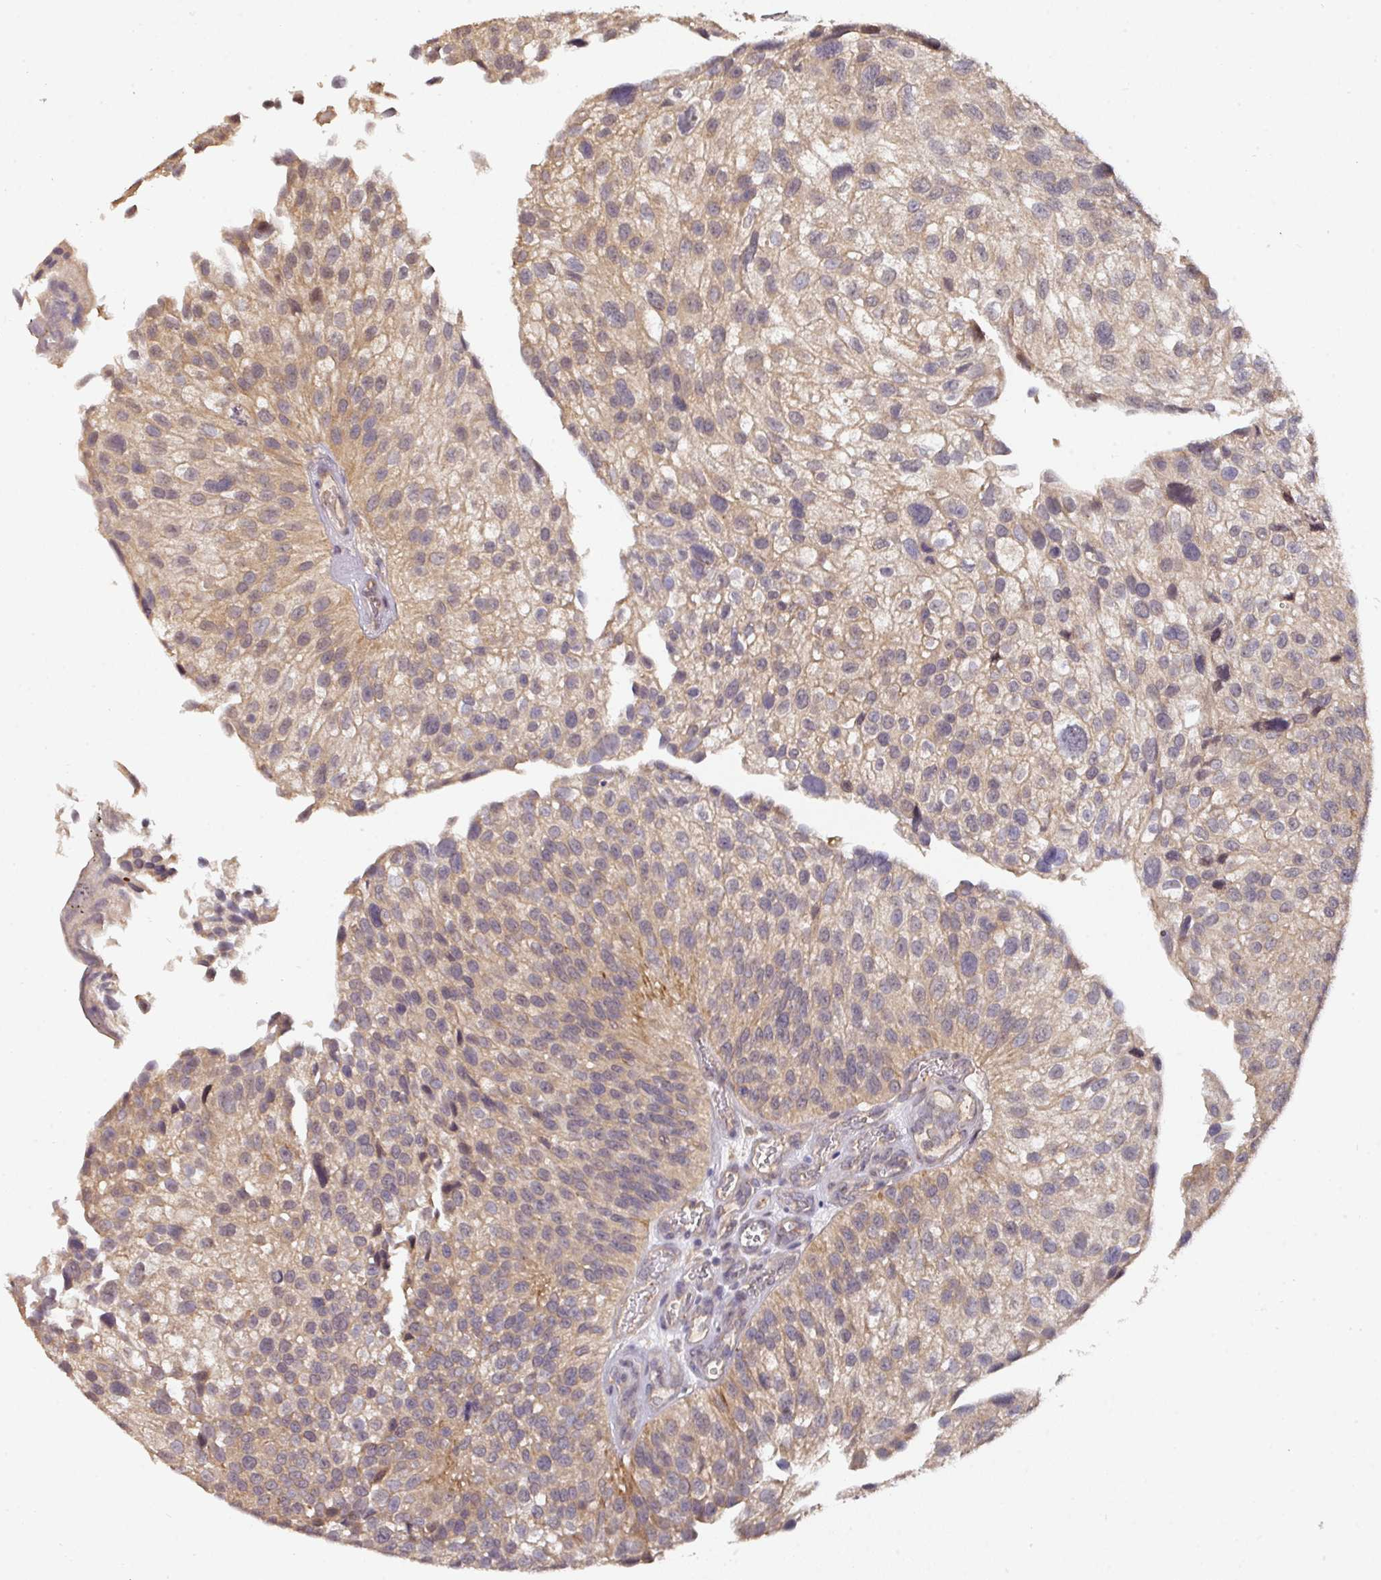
{"staining": {"intensity": "weak", "quantity": "25%-75%", "location": "cytoplasmic/membranous"}, "tissue": "urothelial cancer", "cell_type": "Tumor cells", "image_type": "cancer", "snomed": [{"axis": "morphology", "description": "Urothelial carcinoma, NOS"}, {"axis": "topography", "description": "Urinary bladder"}], "caption": "Immunohistochemistry (DAB) staining of human urothelial cancer exhibits weak cytoplasmic/membranous protein positivity in about 25%-75% of tumor cells. The protein of interest is stained brown, and the nuclei are stained in blue (DAB IHC with brightfield microscopy, high magnification).", "gene": "ACVR2B", "patient": {"sex": "male", "age": 87}}